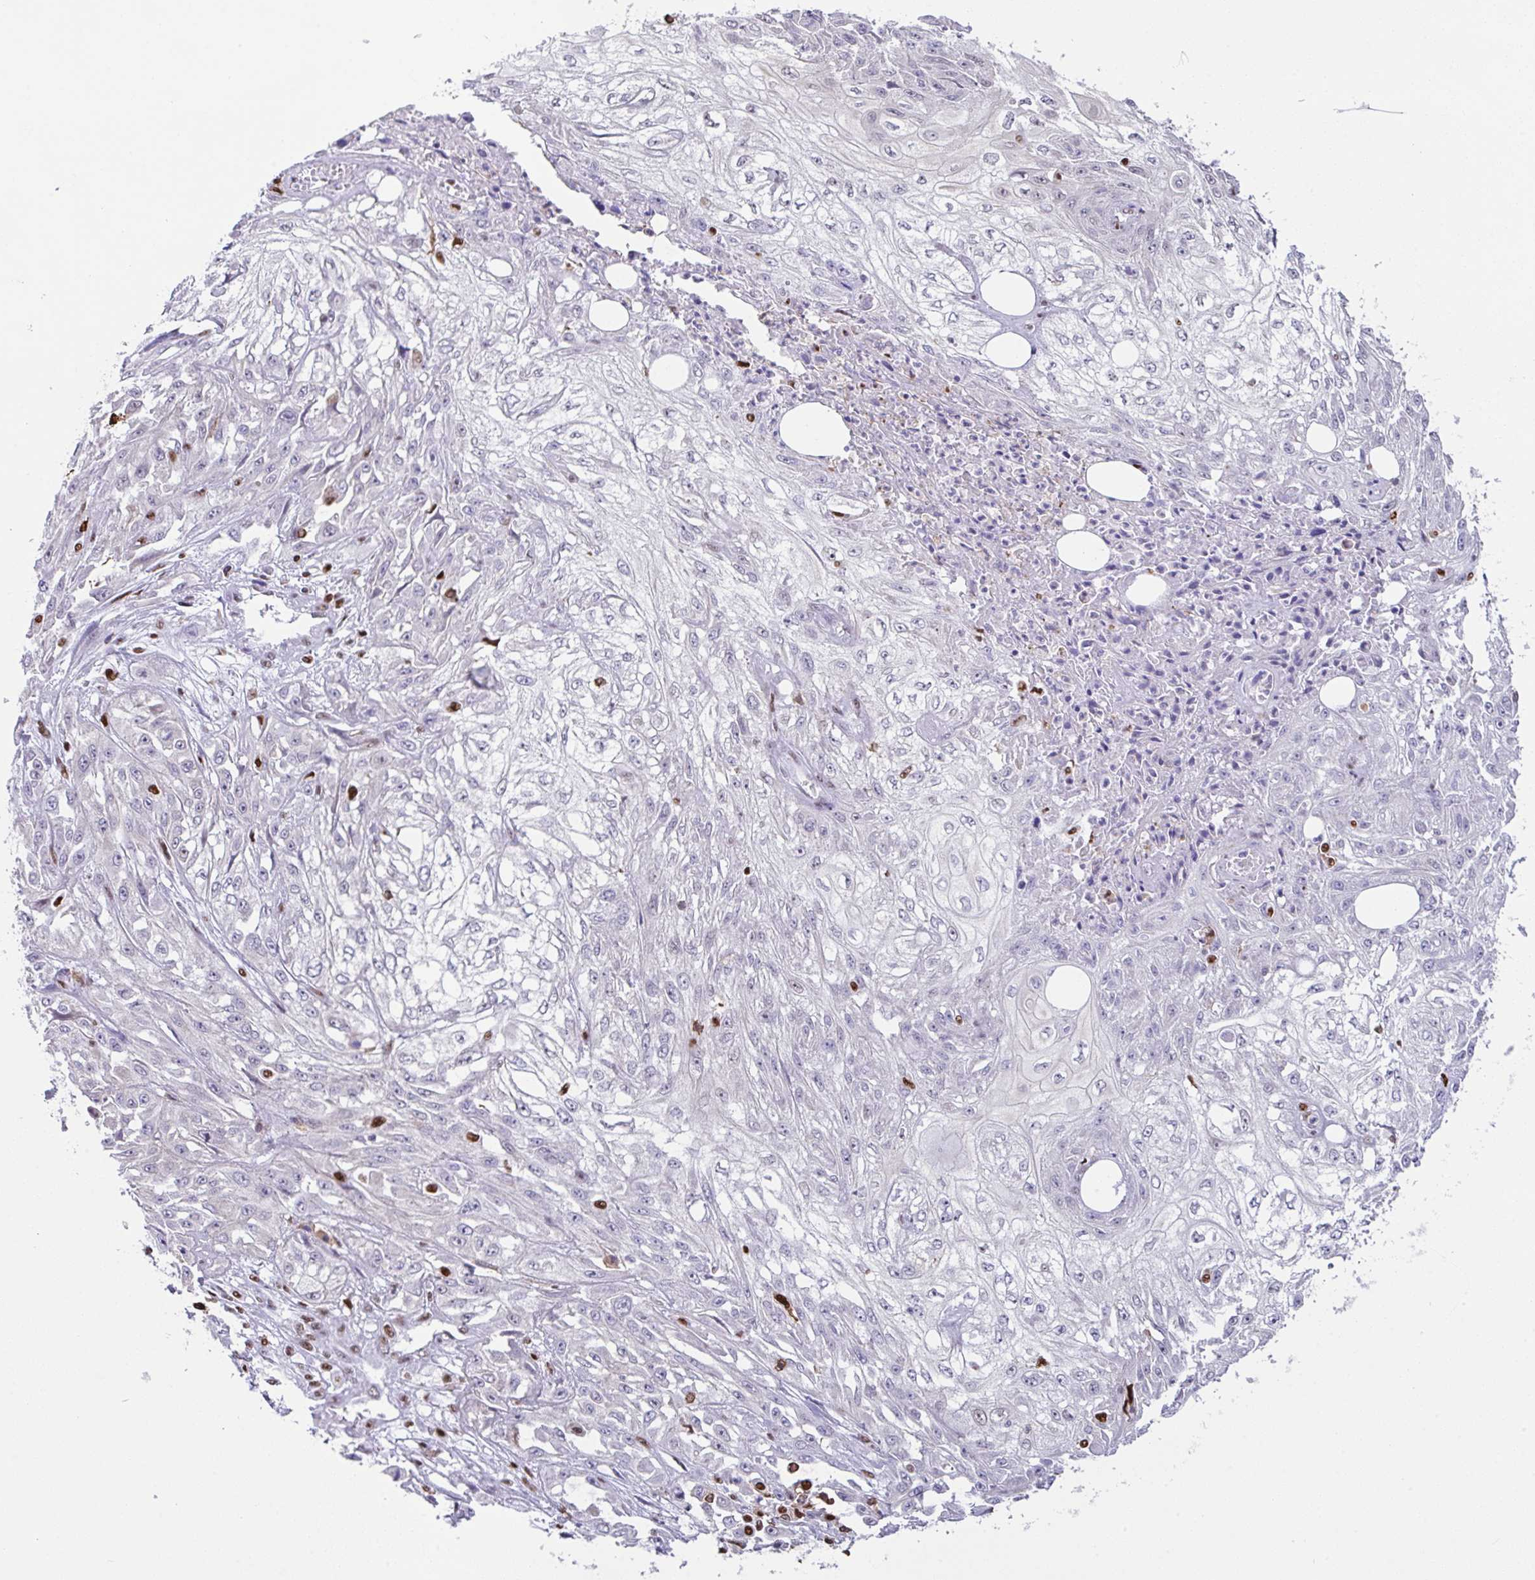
{"staining": {"intensity": "negative", "quantity": "none", "location": "none"}, "tissue": "skin cancer", "cell_type": "Tumor cells", "image_type": "cancer", "snomed": [{"axis": "morphology", "description": "Squamous cell carcinoma, NOS"}, {"axis": "morphology", "description": "Squamous cell carcinoma, metastatic, NOS"}, {"axis": "topography", "description": "Skin"}, {"axis": "topography", "description": "Lymph node"}], "caption": "Photomicrograph shows no protein expression in tumor cells of skin squamous cell carcinoma tissue. The staining was performed using DAB (3,3'-diaminobenzidine) to visualize the protein expression in brown, while the nuclei were stained in blue with hematoxylin (Magnification: 20x).", "gene": "BTBD10", "patient": {"sex": "male", "age": 75}}